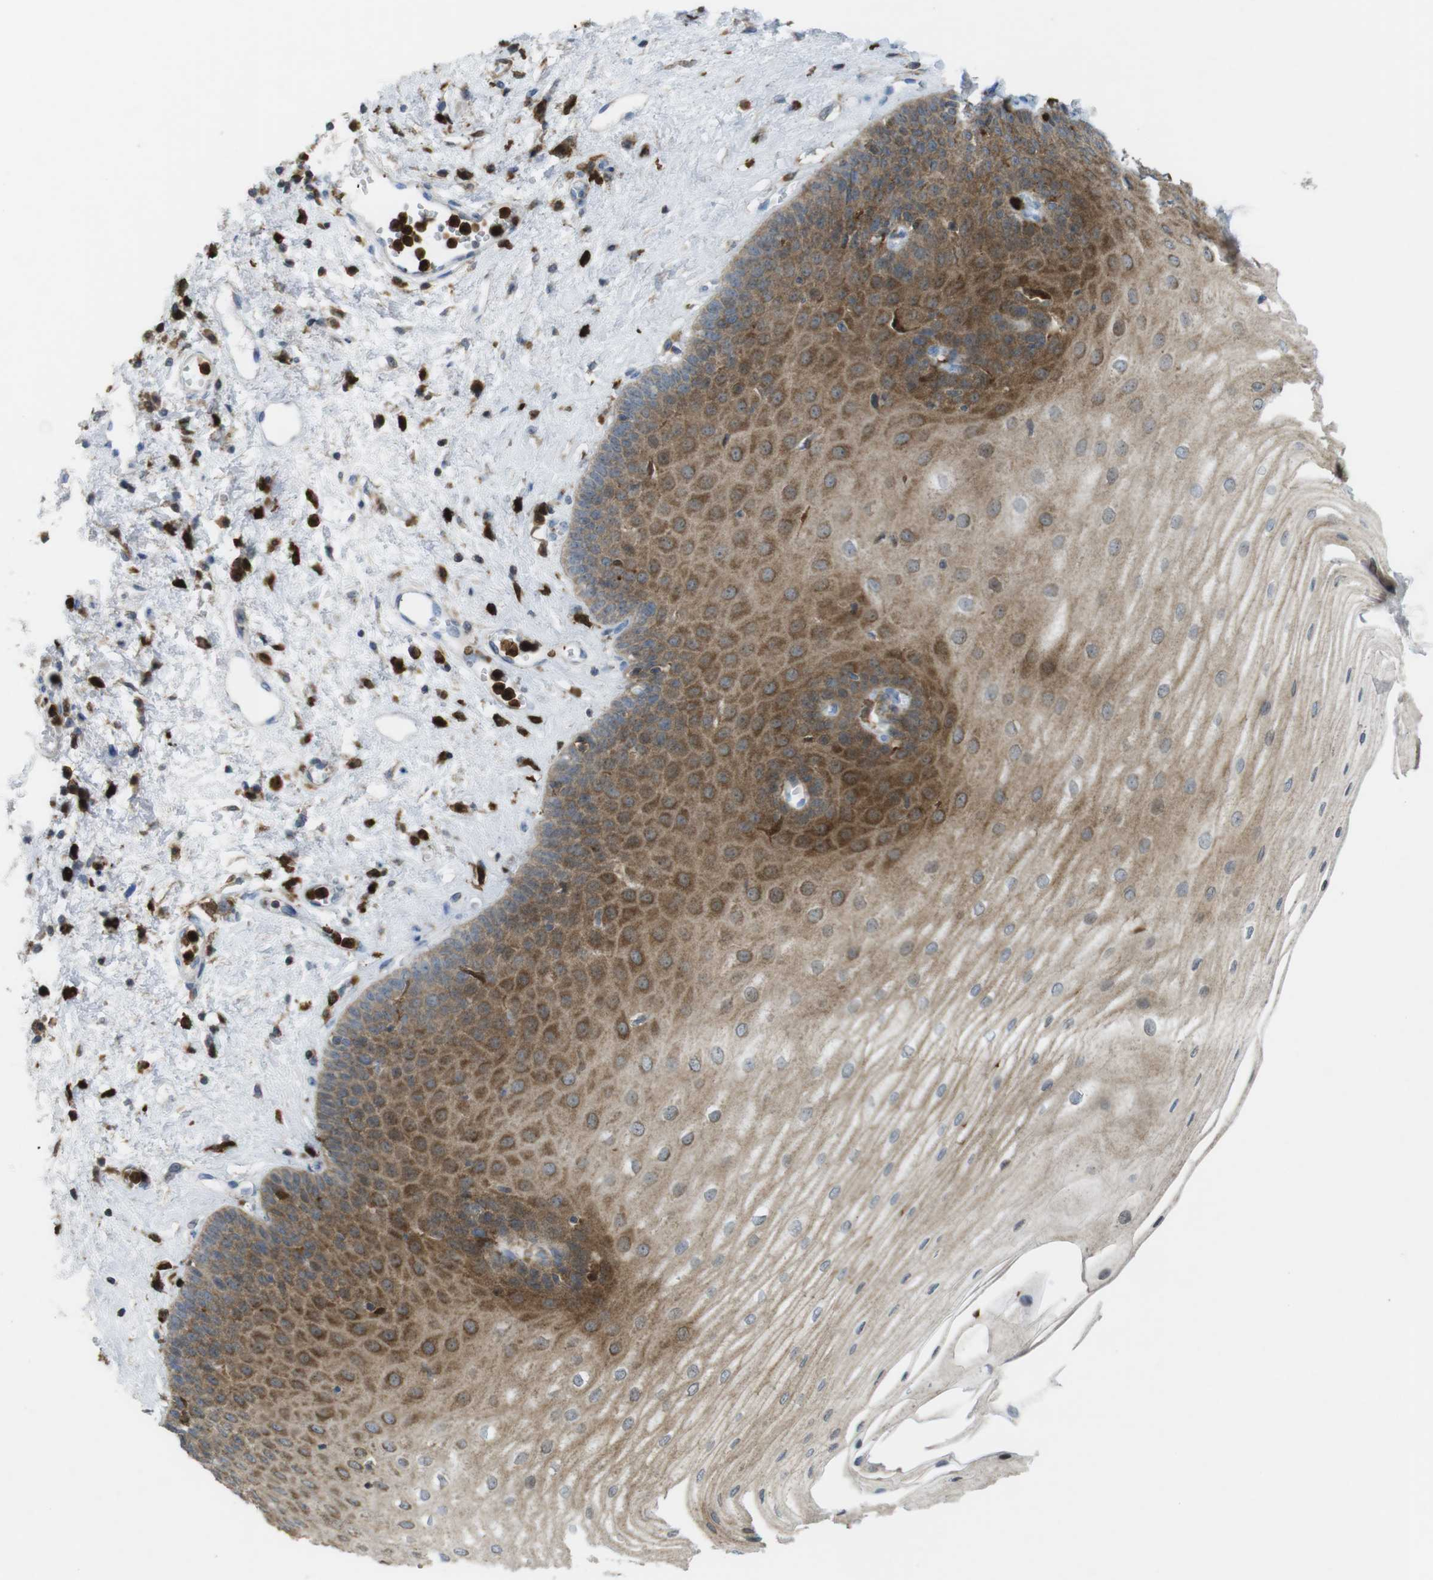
{"staining": {"intensity": "moderate", "quantity": ">75%", "location": "cytoplasmic/membranous"}, "tissue": "esophagus", "cell_type": "Squamous epithelial cells", "image_type": "normal", "snomed": [{"axis": "morphology", "description": "Normal tissue, NOS"}, {"axis": "morphology", "description": "Squamous cell carcinoma, NOS"}, {"axis": "topography", "description": "Esophagus"}], "caption": "Normal esophagus was stained to show a protein in brown. There is medium levels of moderate cytoplasmic/membranous staining in approximately >75% of squamous epithelial cells. (IHC, brightfield microscopy, high magnification).", "gene": "PRKCD", "patient": {"sex": "male", "age": 65}}